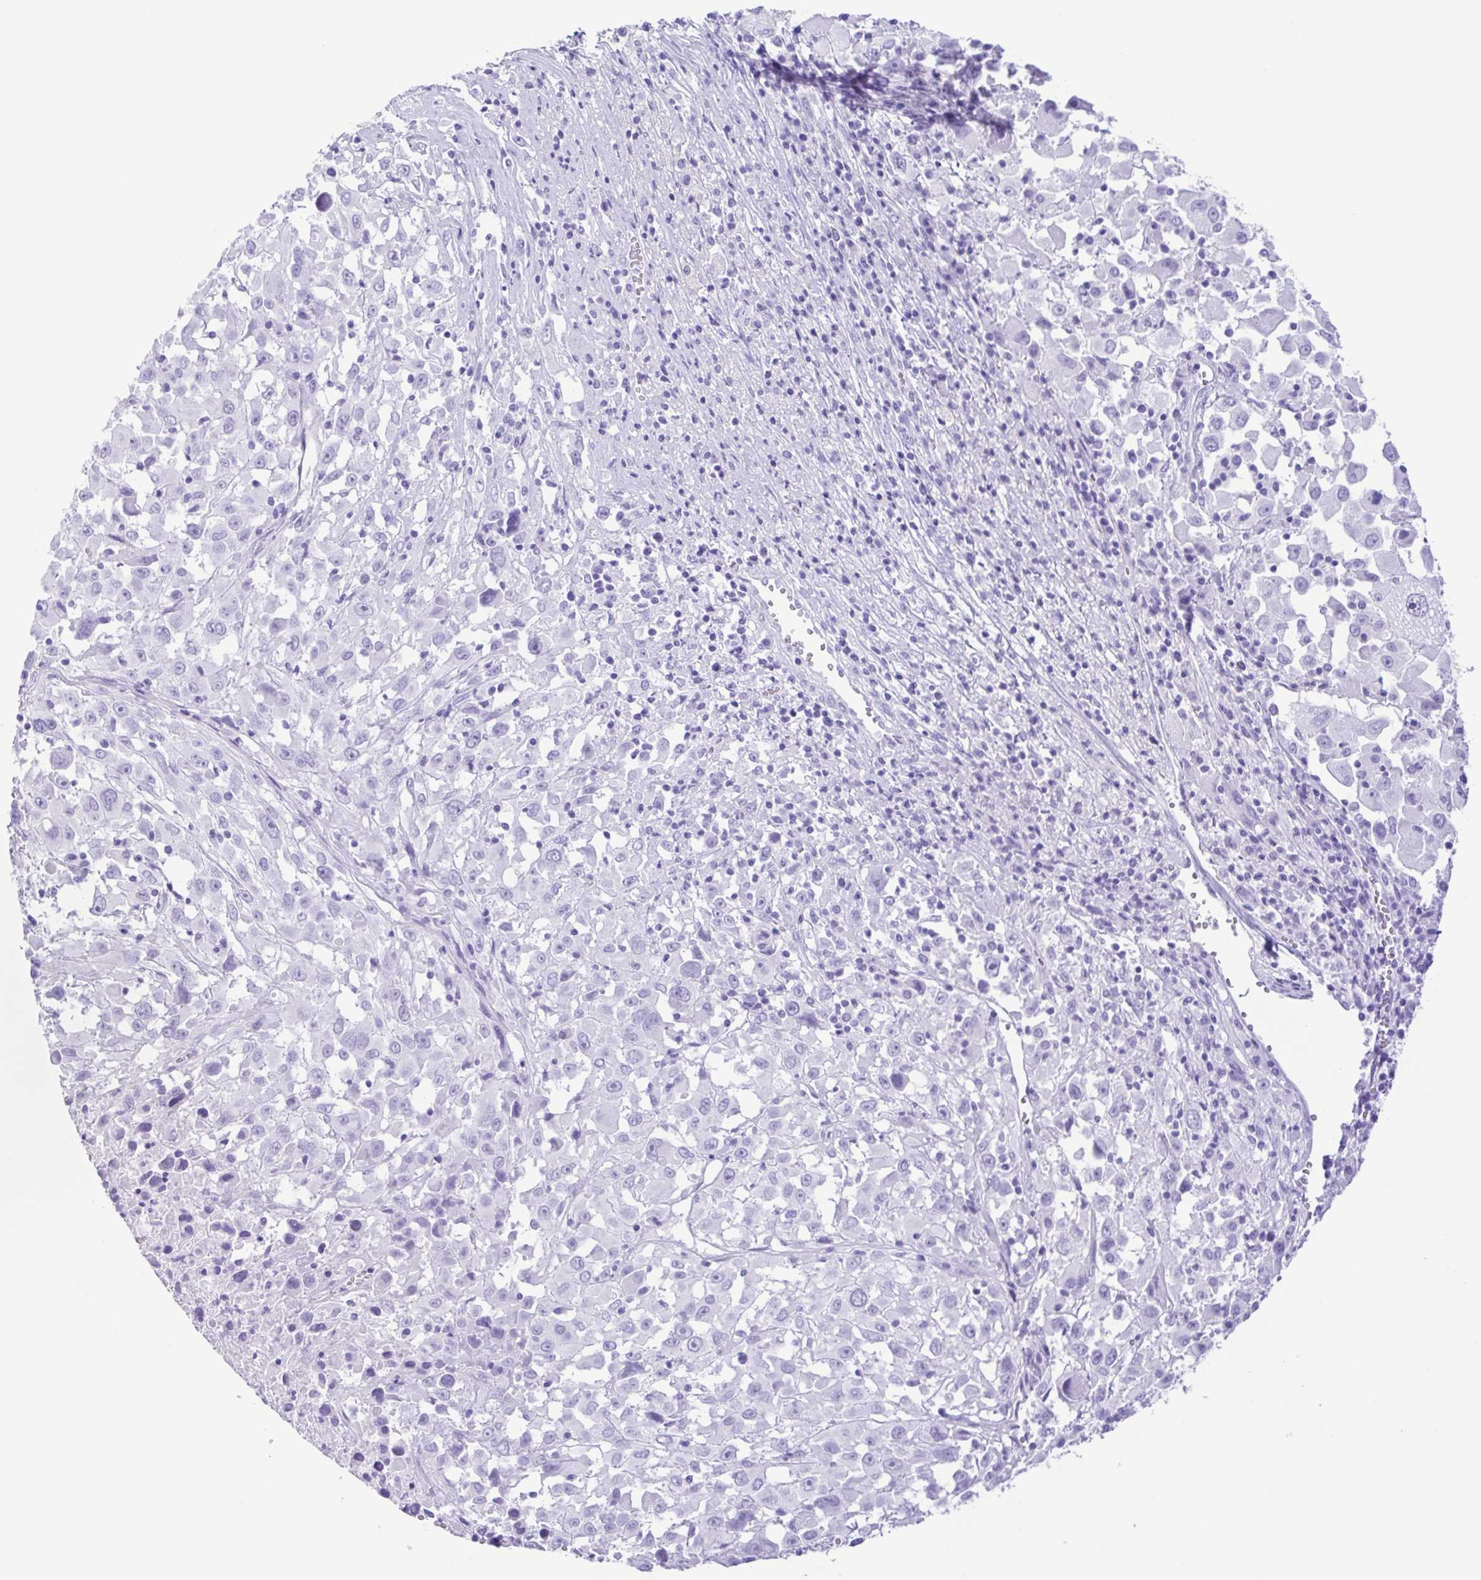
{"staining": {"intensity": "negative", "quantity": "none", "location": "none"}, "tissue": "melanoma", "cell_type": "Tumor cells", "image_type": "cancer", "snomed": [{"axis": "morphology", "description": "Malignant melanoma, Metastatic site"}, {"axis": "topography", "description": "Soft tissue"}], "caption": "Tumor cells are negative for protein expression in human melanoma.", "gene": "CASP14", "patient": {"sex": "male", "age": 50}}